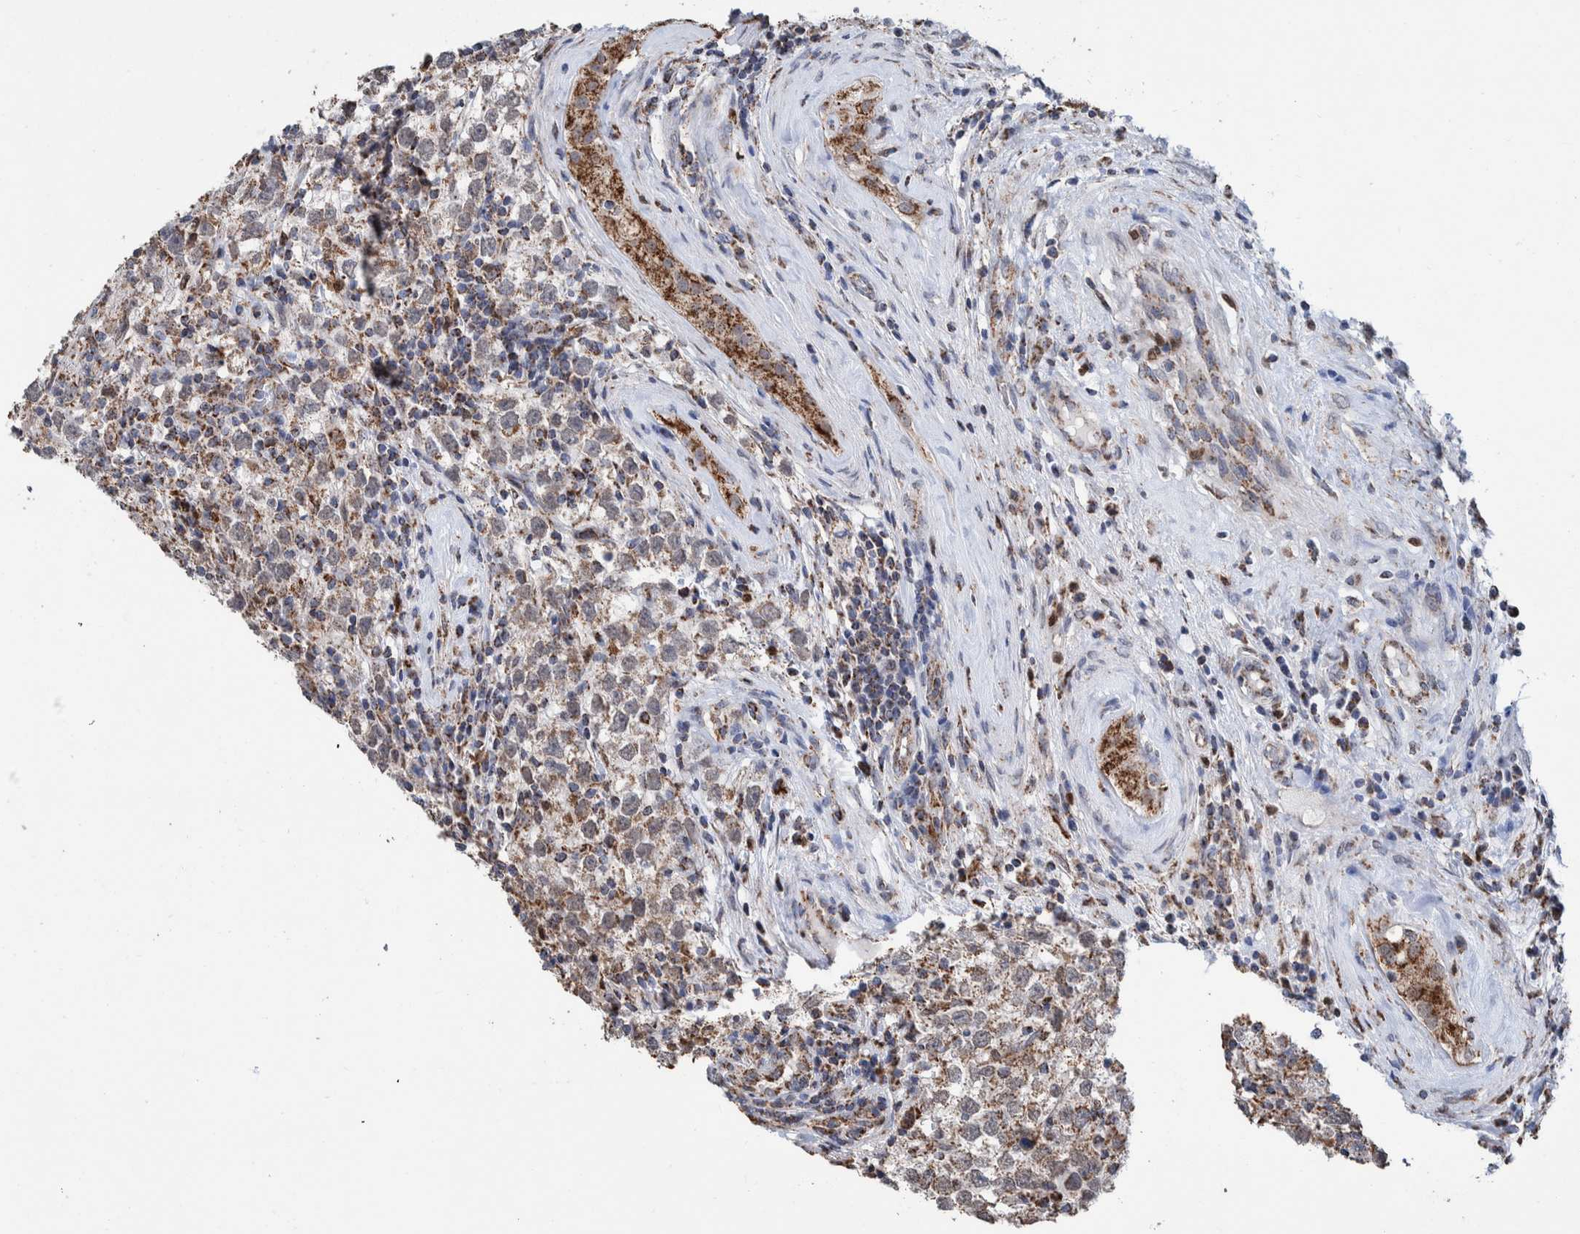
{"staining": {"intensity": "weak", "quantity": ">75%", "location": "cytoplasmic/membranous"}, "tissue": "testis cancer", "cell_type": "Tumor cells", "image_type": "cancer", "snomed": [{"axis": "morphology", "description": "Seminoma, NOS"}, {"axis": "morphology", "description": "Carcinoma, Embryonal, NOS"}, {"axis": "topography", "description": "Testis"}], "caption": "Brown immunohistochemical staining in human testis seminoma shows weak cytoplasmic/membranous staining in about >75% of tumor cells. The staining is performed using DAB brown chromogen to label protein expression. The nuclei are counter-stained blue using hematoxylin.", "gene": "DECR1", "patient": {"sex": "male", "age": 28}}